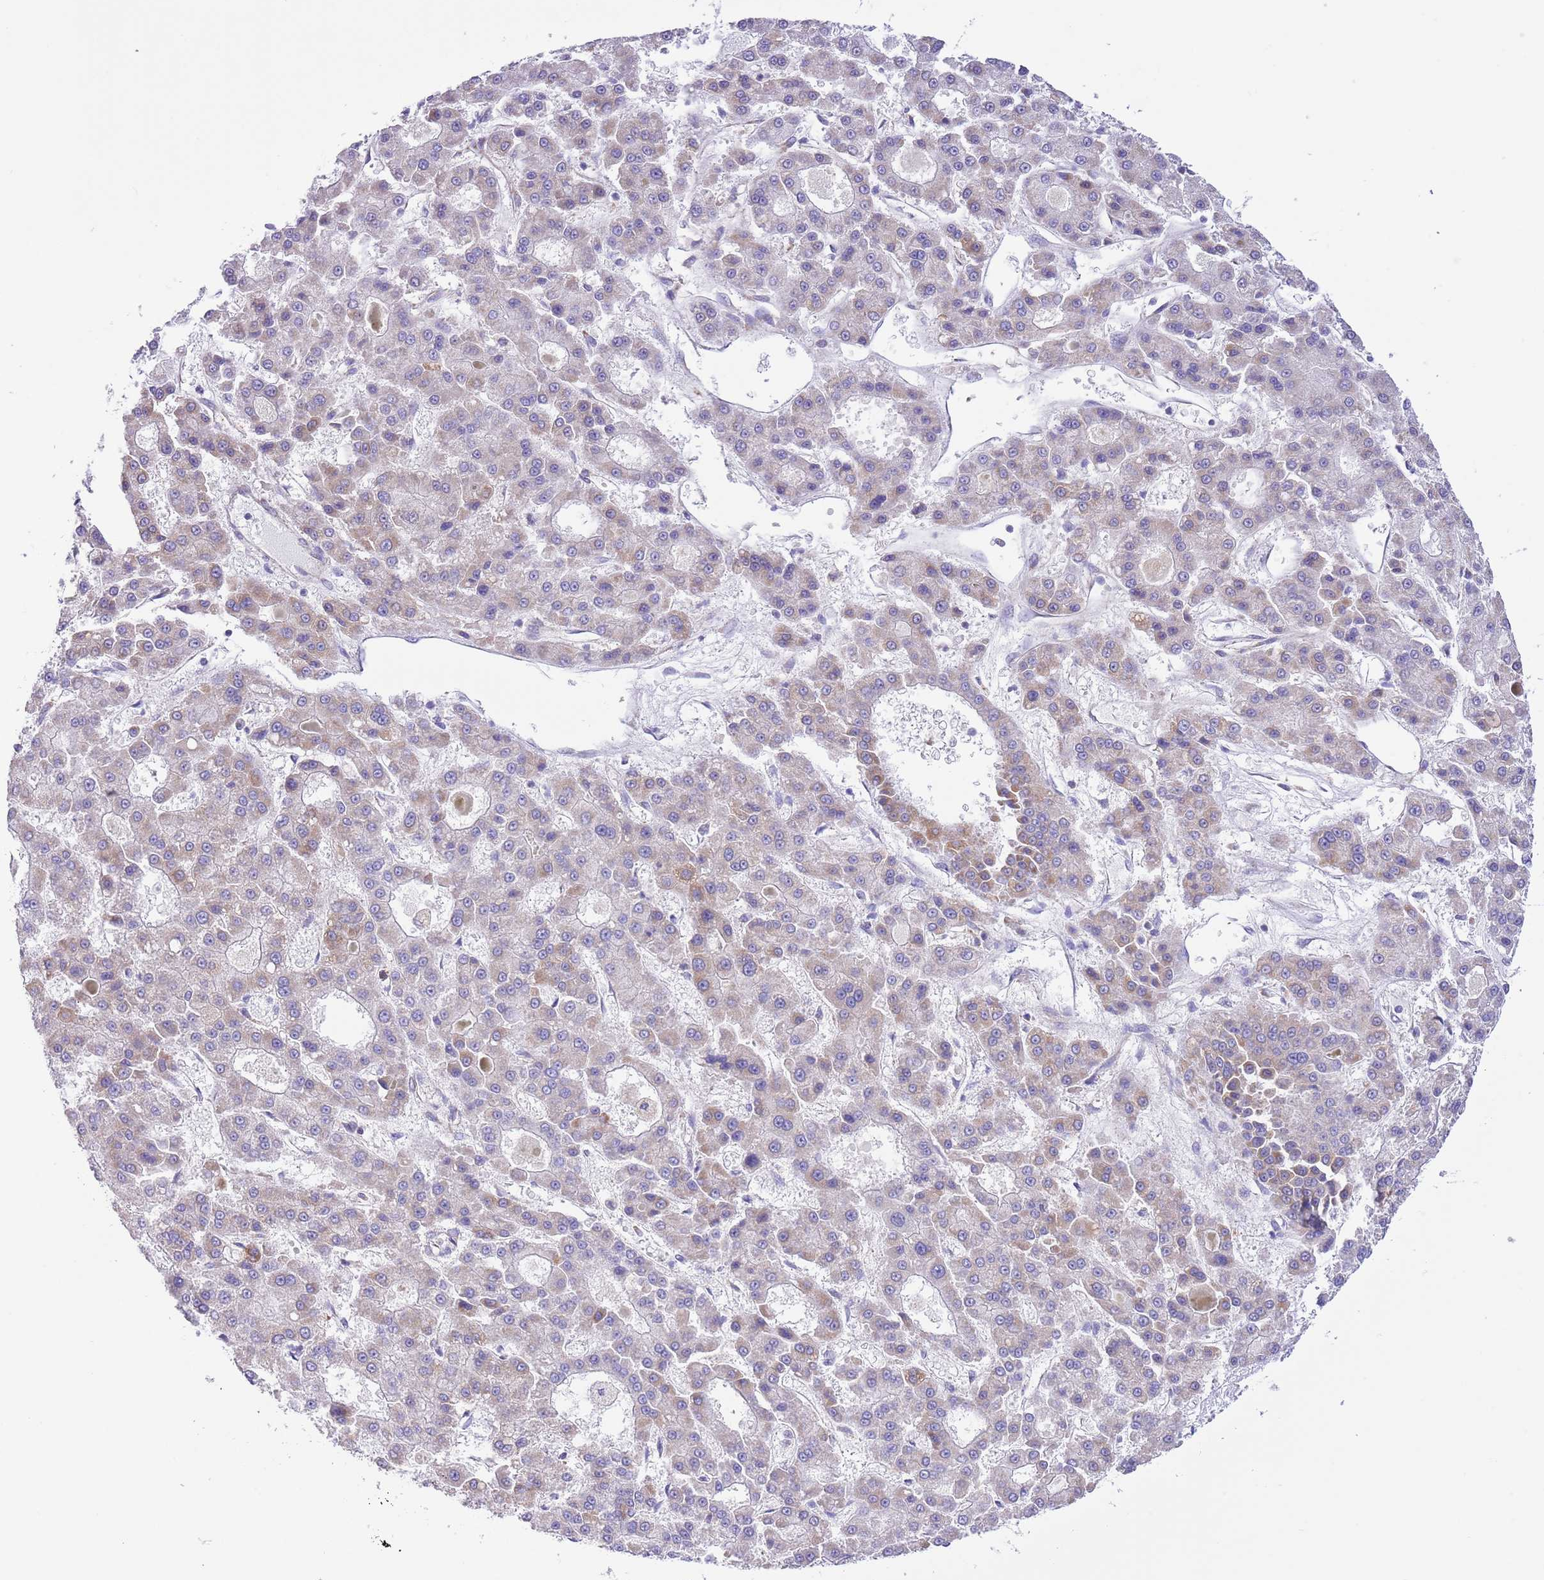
{"staining": {"intensity": "weak", "quantity": "<25%", "location": "cytoplasmic/membranous"}, "tissue": "liver cancer", "cell_type": "Tumor cells", "image_type": "cancer", "snomed": [{"axis": "morphology", "description": "Carcinoma, Hepatocellular, NOS"}, {"axis": "topography", "description": "Liver"}], "caption": "This is an IHC image of liver hepatocellular carcinoma. There is no expression in tumor cells.", "gene": "SS18L2", "patient": {"sex": "male", "age": 70}}